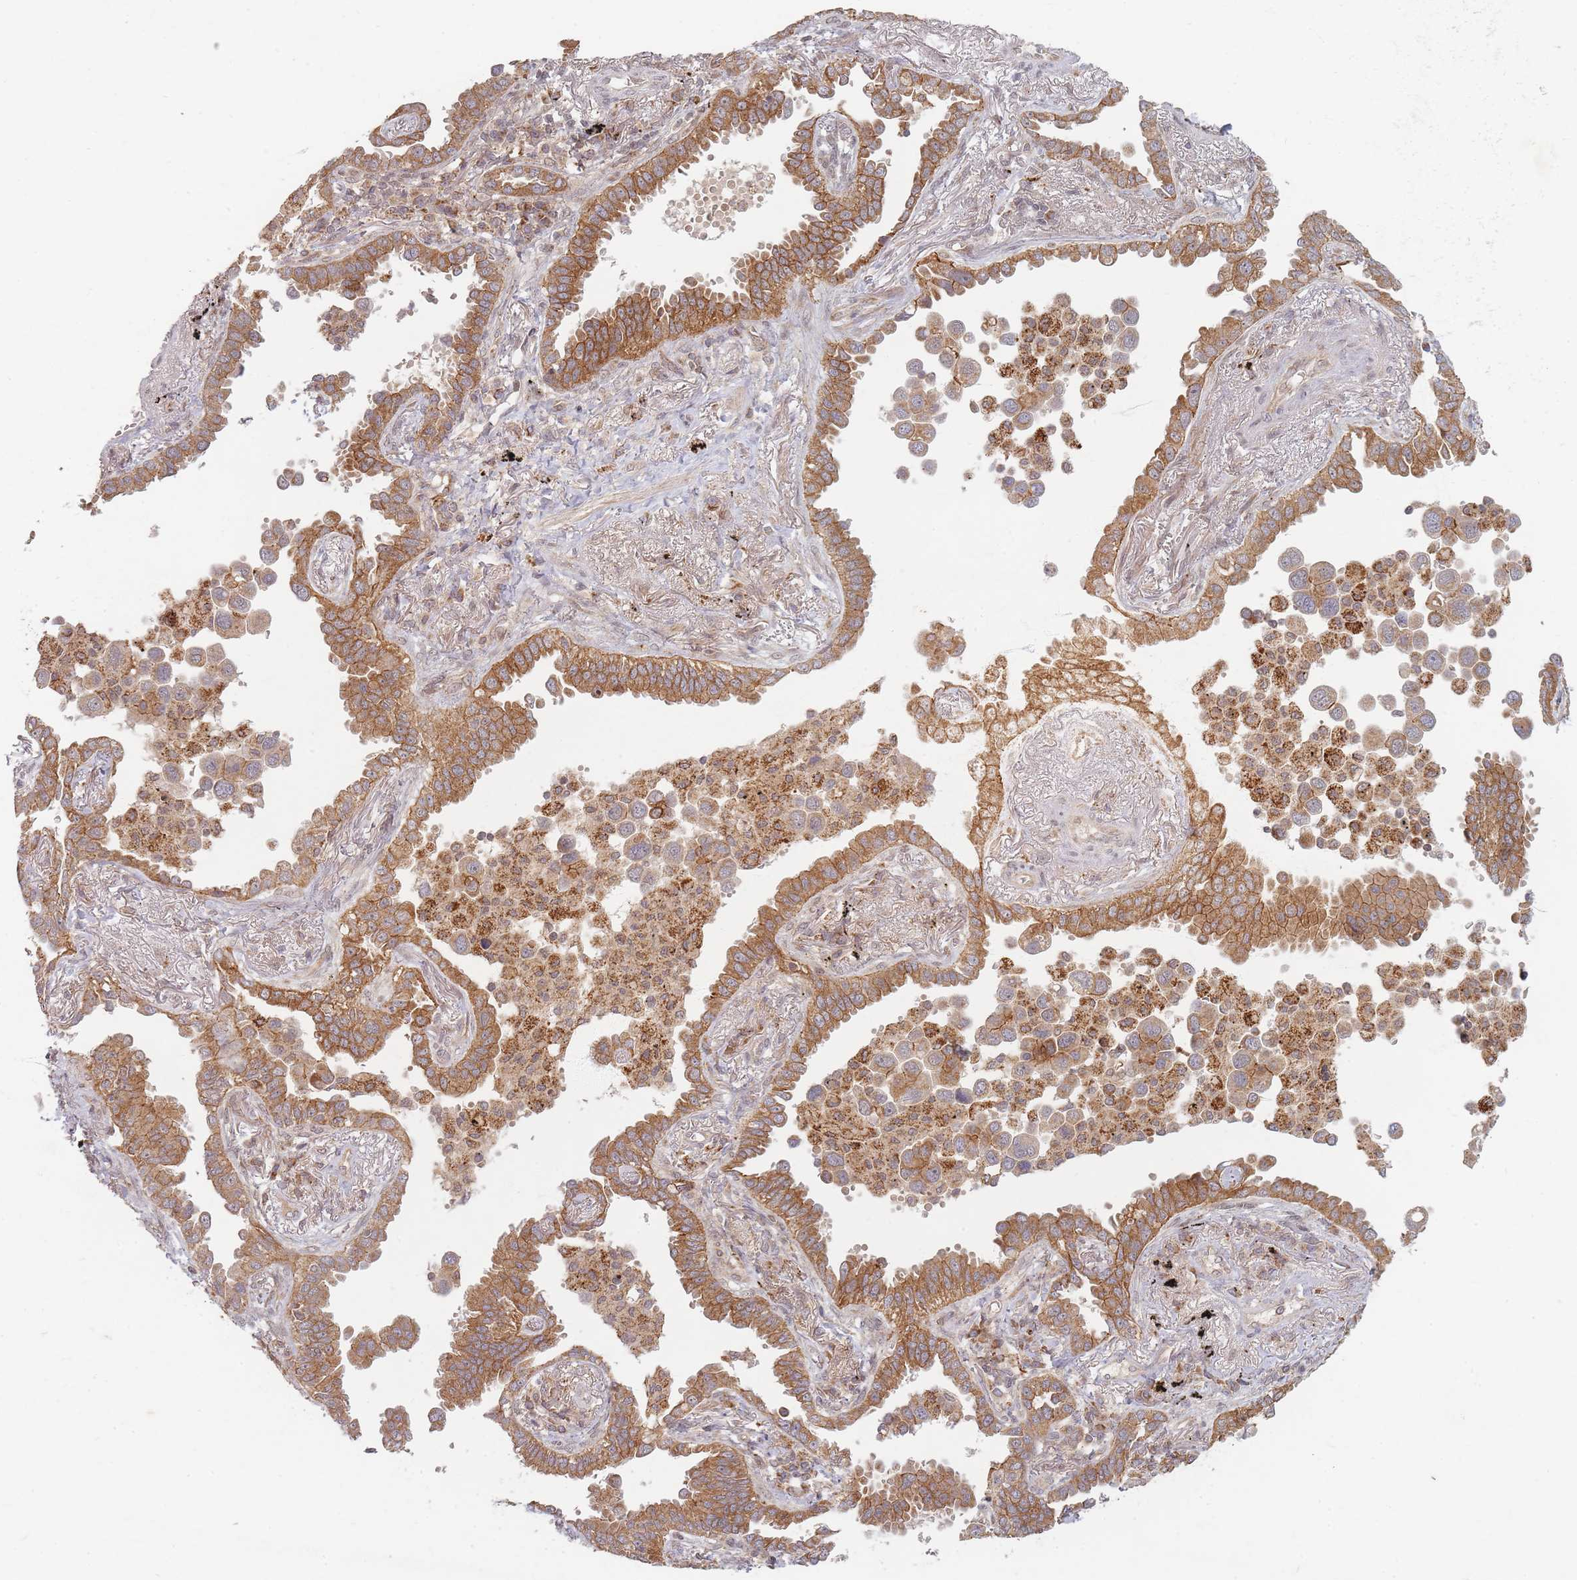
{"staining": {"intensity": "moderate", "quantity": ">75%", "location": "cytoplasmic/membranous"}, "tissue": "lung cancer", "cell_type": "Tumor cells", "image_type": "cancer", "snomed": [{"axis": "morphology", "description": "Adenocarcinoma, NOS"}, {"axis": "topography", "description": "Lung"}], "caption": "Lung adenocarcinoma stained with DAB (3,3'-diaminobenzidine) immunohistochemistry (IHC) reveals medium levels of moderate cytoplasmic/membranous positivity in approximately >75% of tumor cells. (Brightfield microscopy of DAB IHC at high magnification).", "gene": "RADX", "patient": {"sex": "male", "age": 67}}